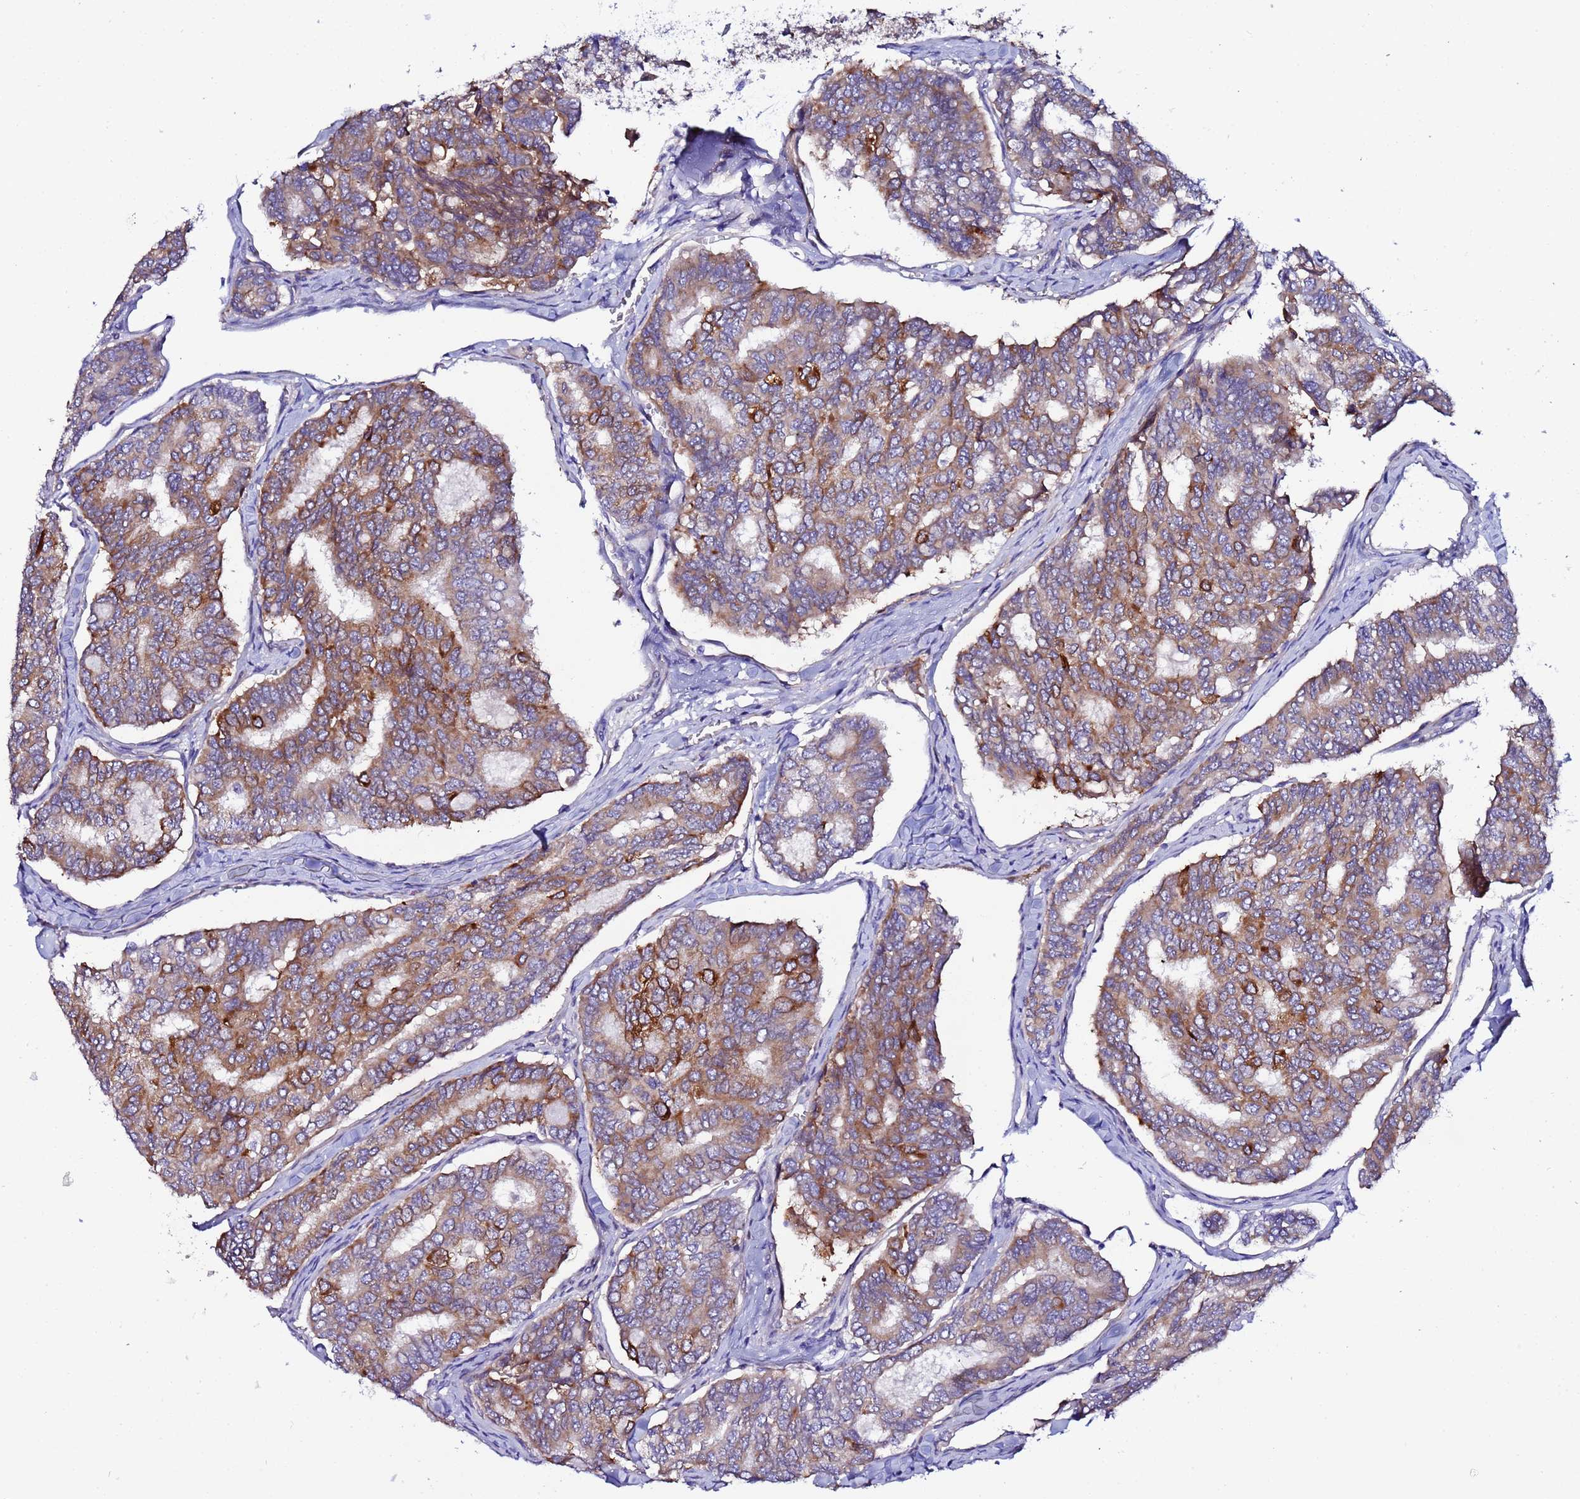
{"staining": {"intensity": "strong", "quantity": "25%-75%", "location": "cytoplasmic/membranous"}, "tissue": "thyroid cancer", "cell_type": "Tumor cells", "image_type": "cancer", "snomed": [{"axis": "morphology", "description": "Papillary adenocarcinoma, NOS"}, {"axis": "topography", "description": "Thyroid gland"}], "caption": "Strong cytoplasmic/membranous protein expression is present in approximately 25%-75% of tumor cells in thyroid cancer (papillary adenocarcinoma).", "gene": "JRKL", "patient": {"sex": "female", "age": 35}}